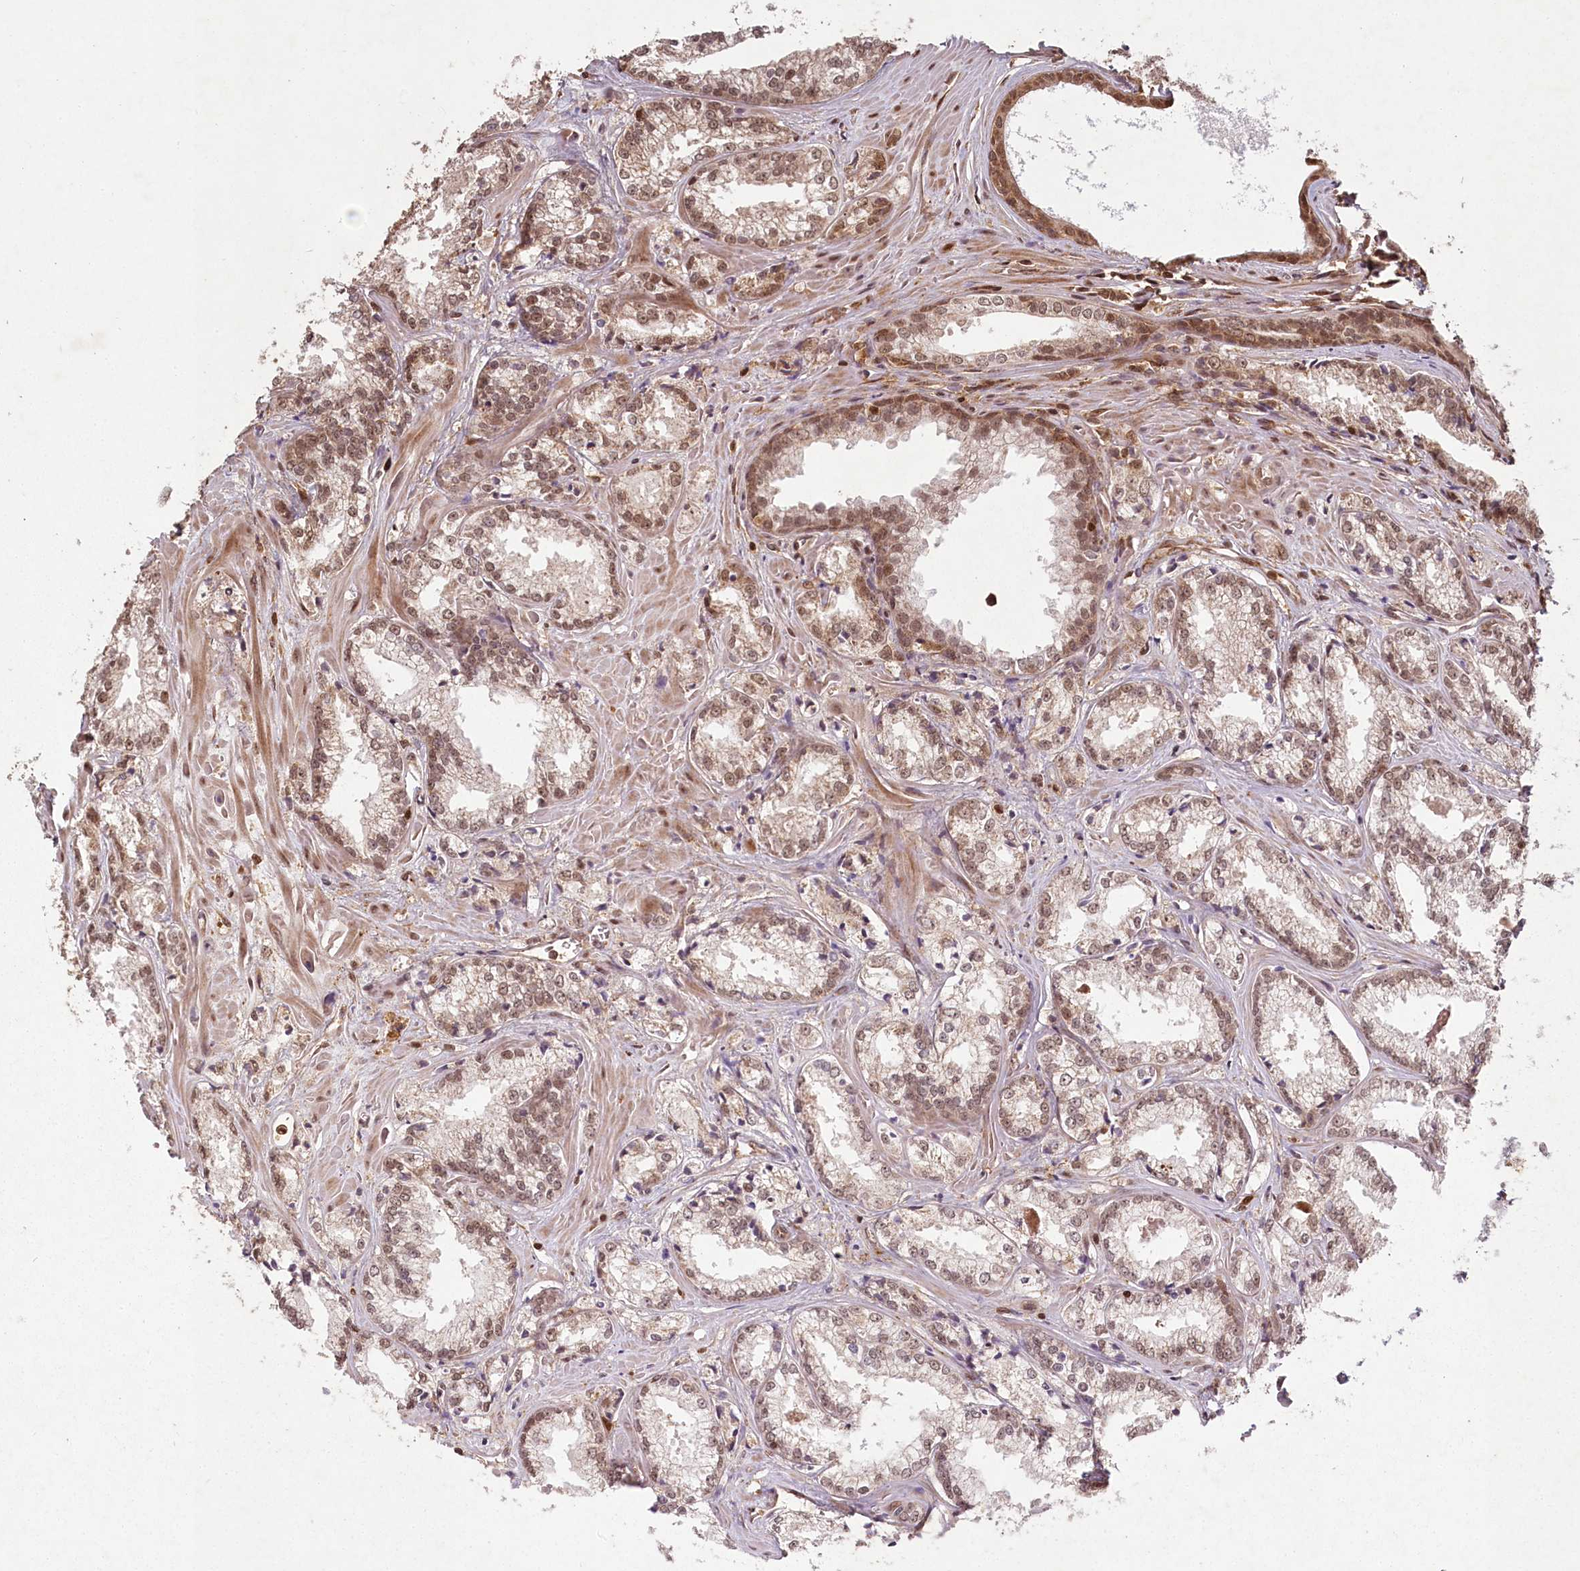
{"staining": {"intensity": "weak", "quantity": "25%-75%", "location": "cytoplasmic/membranous,nuclear"}, "tissue": "prostate cancer", "cell_type": "Tumor cells", "image_type": "cancer", "snomed": [{"axis": "morphology", "description": "Adenocarcinoma, Low grade"}, {"axis": "topography", "description": "Prostate"}], "caption": "Immunohistochemistry (IHC) of human prostate low-grade adenocarcinoma exhibits low levels of weak cytoplasmic/membranous and nuclear expression in about 25%-75% of tumor cells.", "gene": "MICU1", "patient": {"sex": "male", "age": 47}}